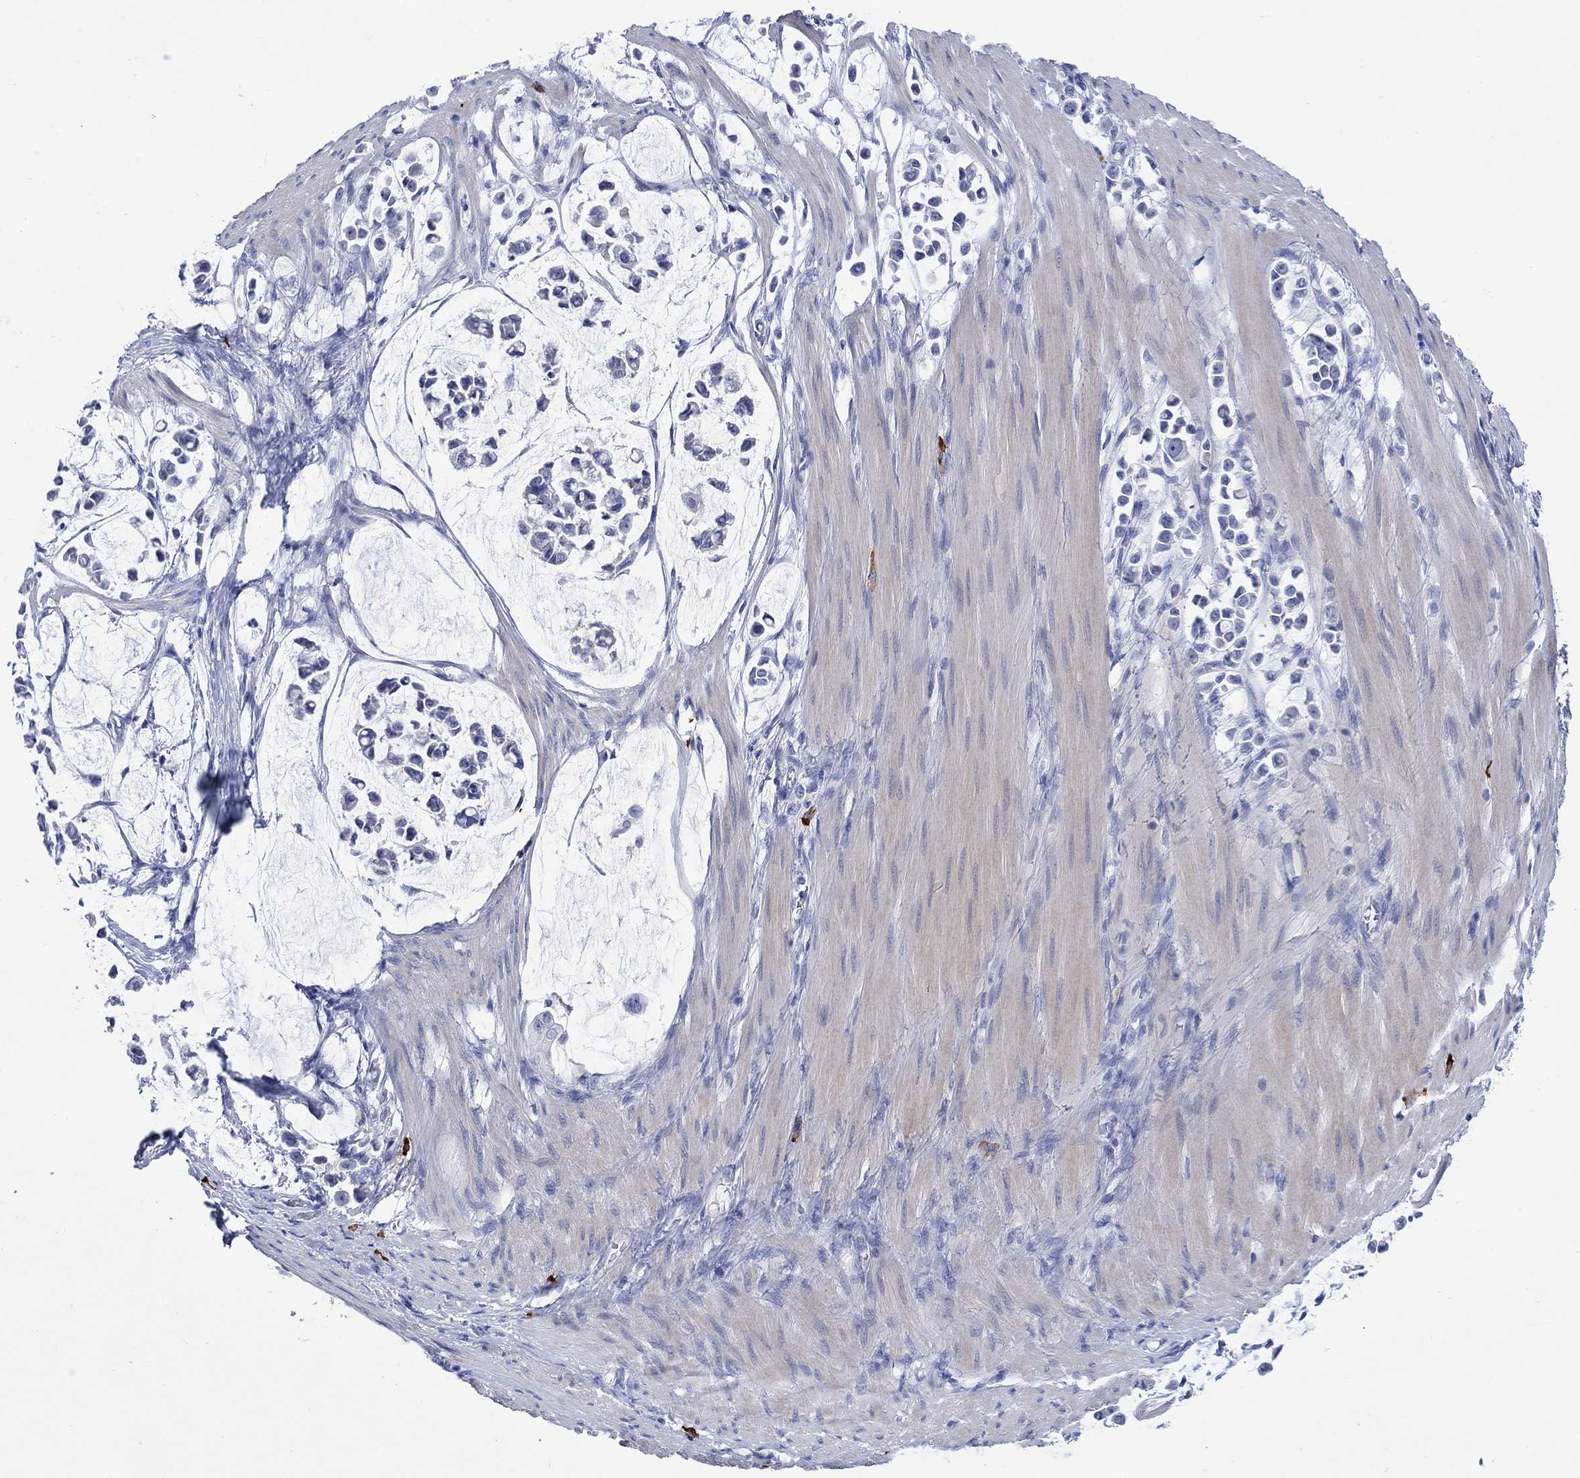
{"staining": {"intensity": "negative", "quantity": "none", "location": "none"}, "tissue": "stomach cancer", "cell_type": "Tumor cells", "image_type": "cancer", "snomed": [{"axis": "morphology", "description": "Adenocarcinoma, NOS"}, {"axis": "topography", "description": "Stomach"}], "caption": "Immunohistochemical staining of human adenocarcinoma (stomach) demonstrates no significant expression in tumor cells.", "gene": "P2RY6", "patient": {"sex": "male", "age": 82}}